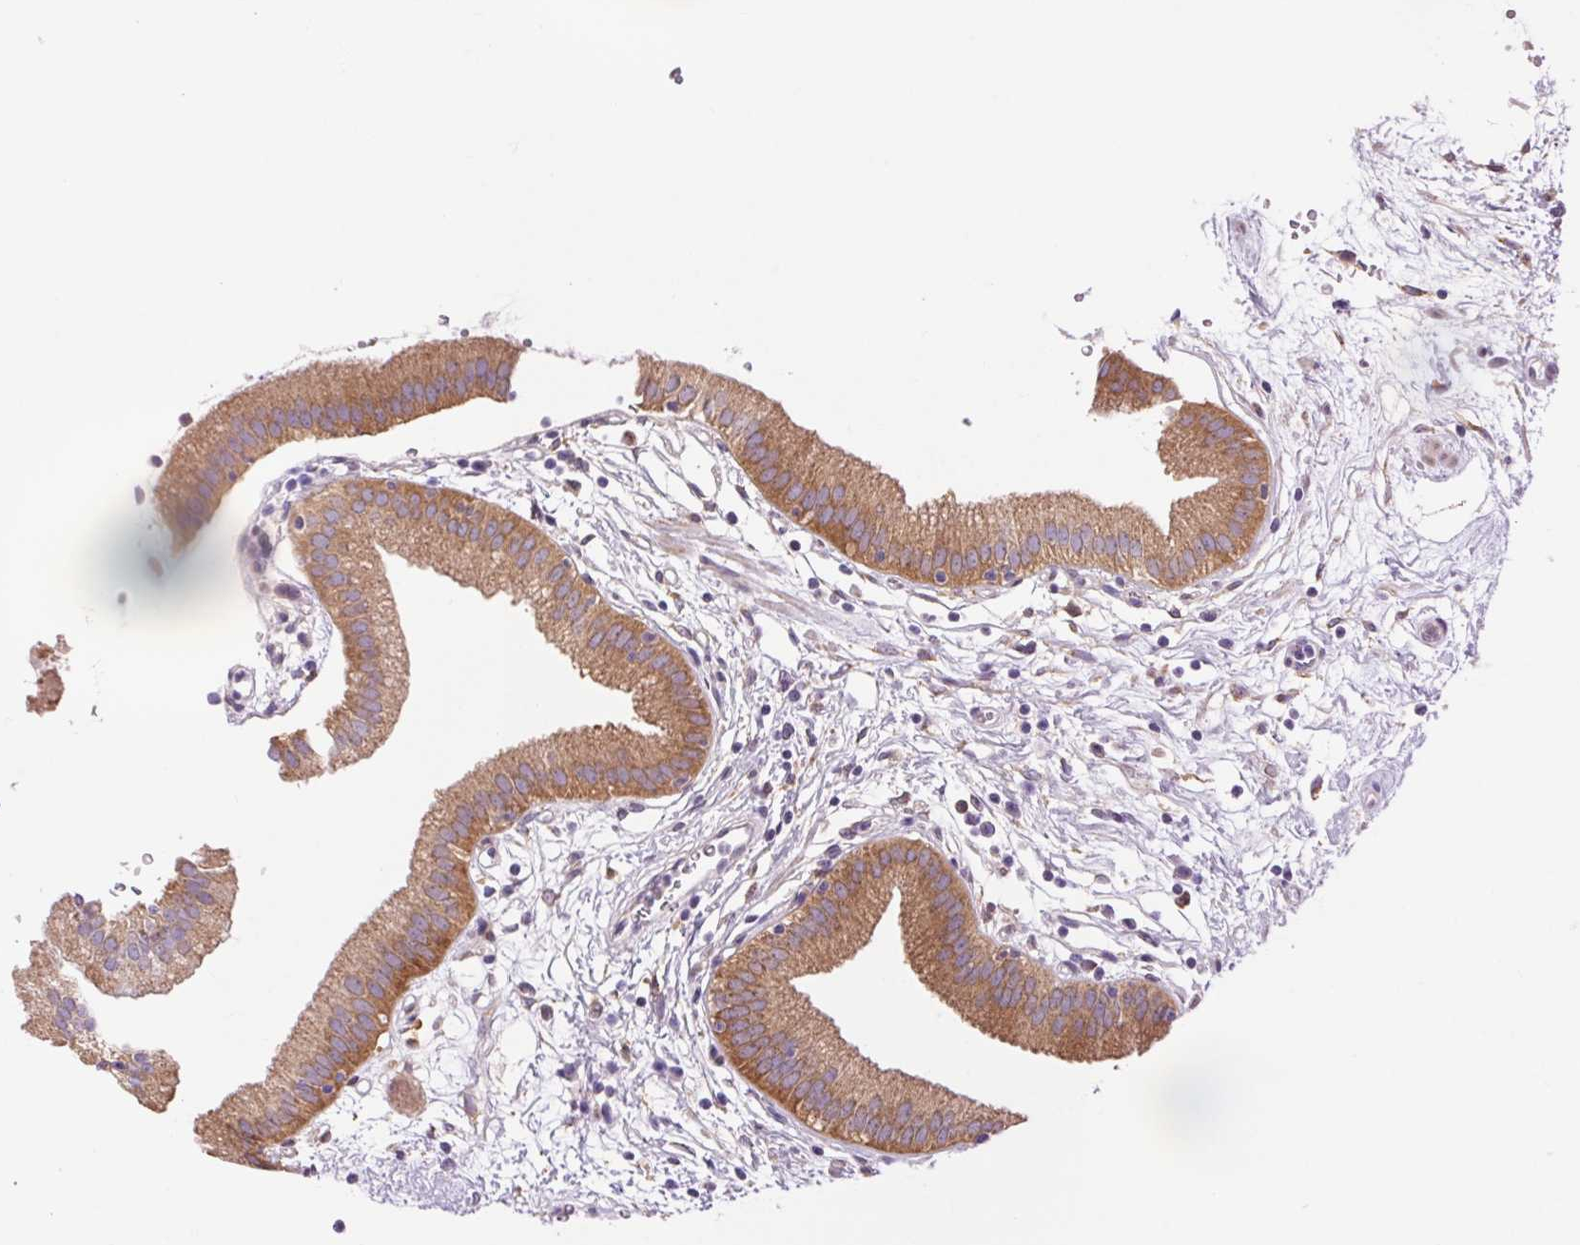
{"staining": {"intensity": "moderate", "quantity": ">75%", "location": "cytoplasmic/membranous"}, "tissue": "gallbladder", "cell_type": "Glandular cells", "image_type": "normal", "snomed": [{"axis": "morphology", "description": "Normal tissue, NOS"}, {"axis": "topography", "description": "Gallbladder"}], "caption": "Human gallbladder stained for a protein (brown) demonstrates moderate cytoplasmic/membranous positive positivity in approximately >75% of glandular cells.", "gene": "SOWAHC", "patient": {"sex": "female", "age": 65}}